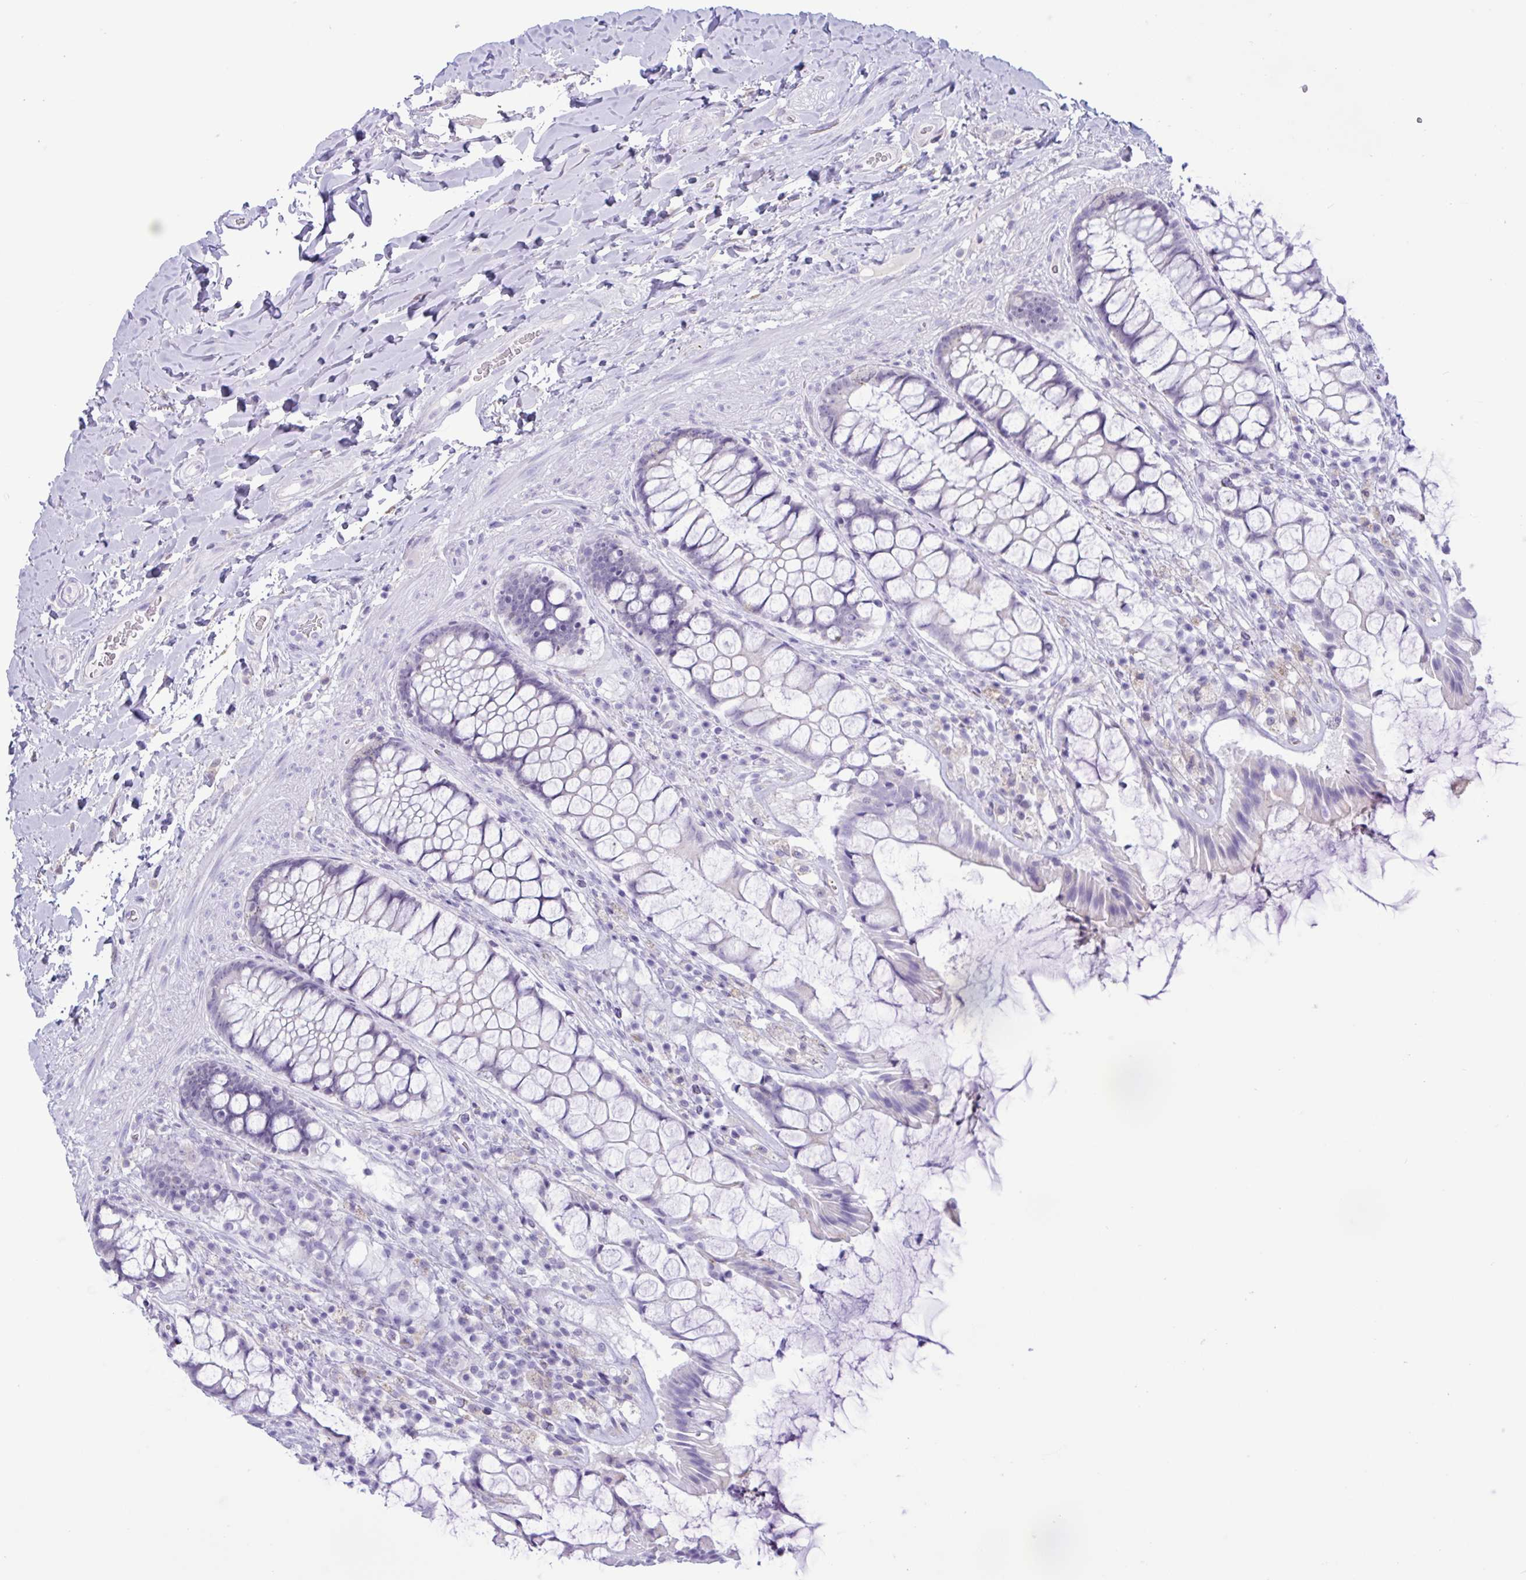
{"staining": {"intensity": "negative", "quantity": "none", "location": "none"}, "tissue": "rectum", "cell_type": "Glandular cells", "image_type": "normal", "snomed": [{"axis": "morphology", "description": "Normal tissue, NOS"}, {"axis": "topography", "description": "Rectum"}], "caption": "Immunohistochemical staining of unremarkable rectum demonstrates no significant expression in glandular cells. Brightfield microscopy of IHC stained with DAB (brown) and hematoxylin (blue), captured at high magnification.", "gene": "SREBF1", "patient": {"sex": "female", "age": 58}}